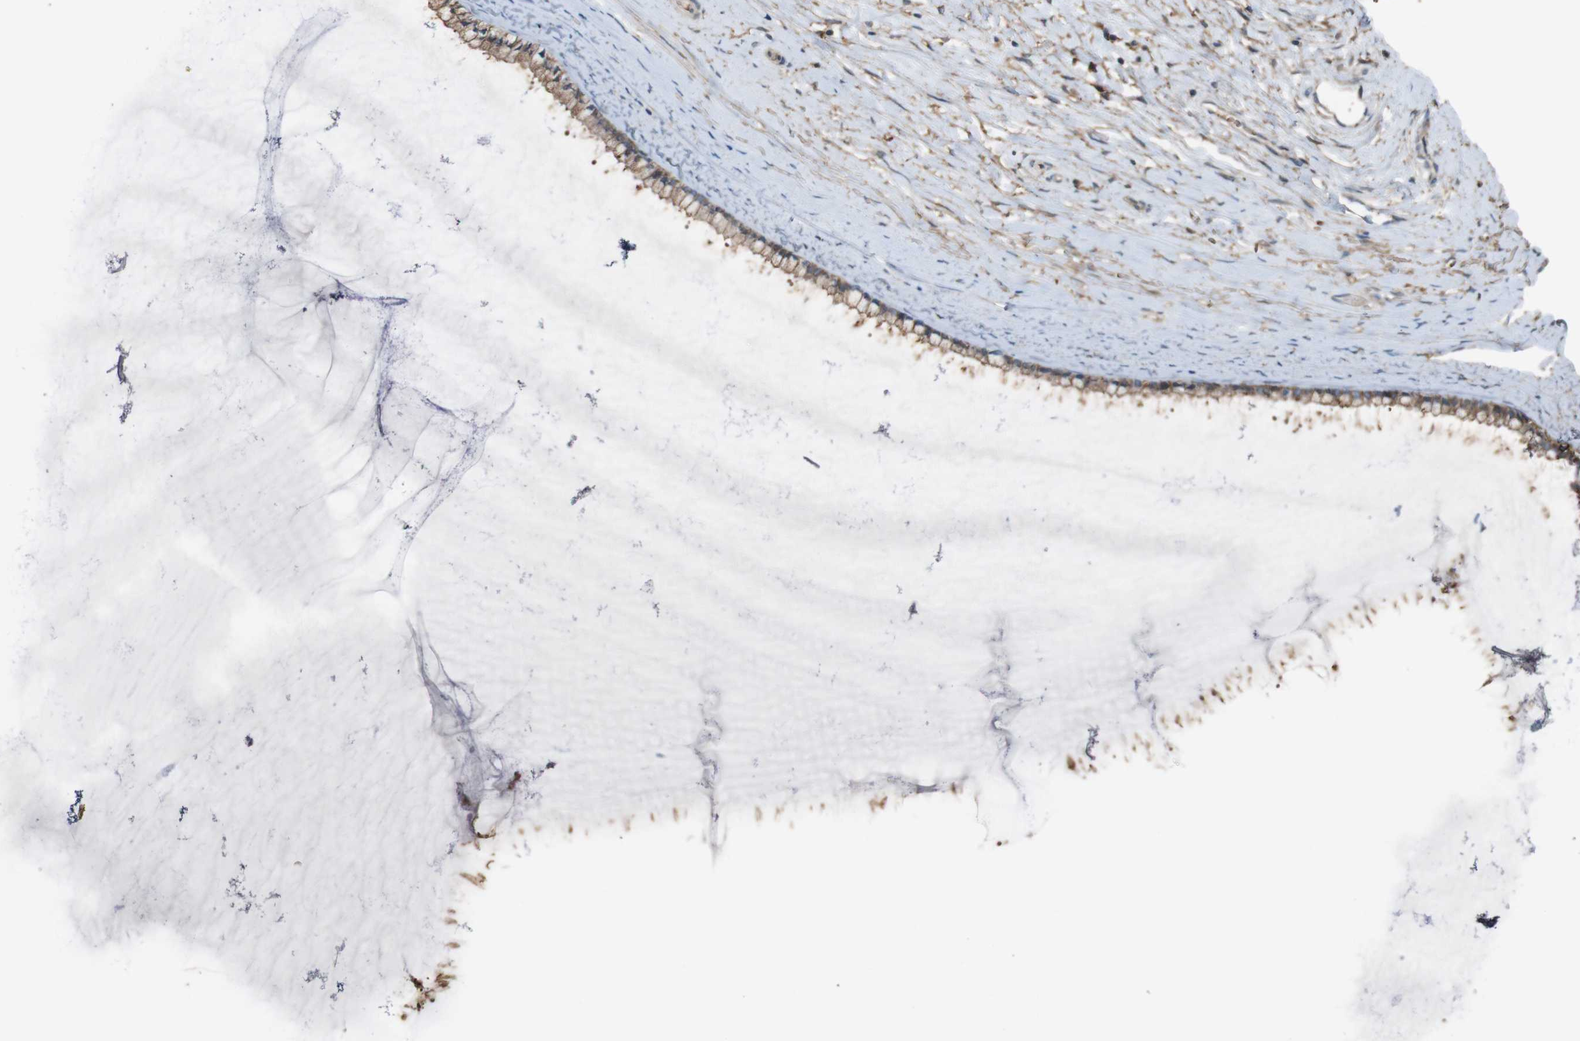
{"staining": {"intensity": "moderate", "quantity": ">75%", "location": "cytoplasmic/membranous"}, "tissue": "cervix", "cell_type": "Glandular cells", "image_type": "normal", "snomed": [{"axis": "morphology", "description": "Normal tissue, NOS"}, {"axis": "topography", "description": "Cervix"}], "caption": "A high-resolution image shows IHC staining of benign cervix, which exhibits moderate cytoplasmic/membranous positivity in approximately >75% of glandular cells. The protein is shown in brown color, while the nuclei are stained blue.", "gene": "ATP2B1", "patient": {"sex": "female", "age": 39}}